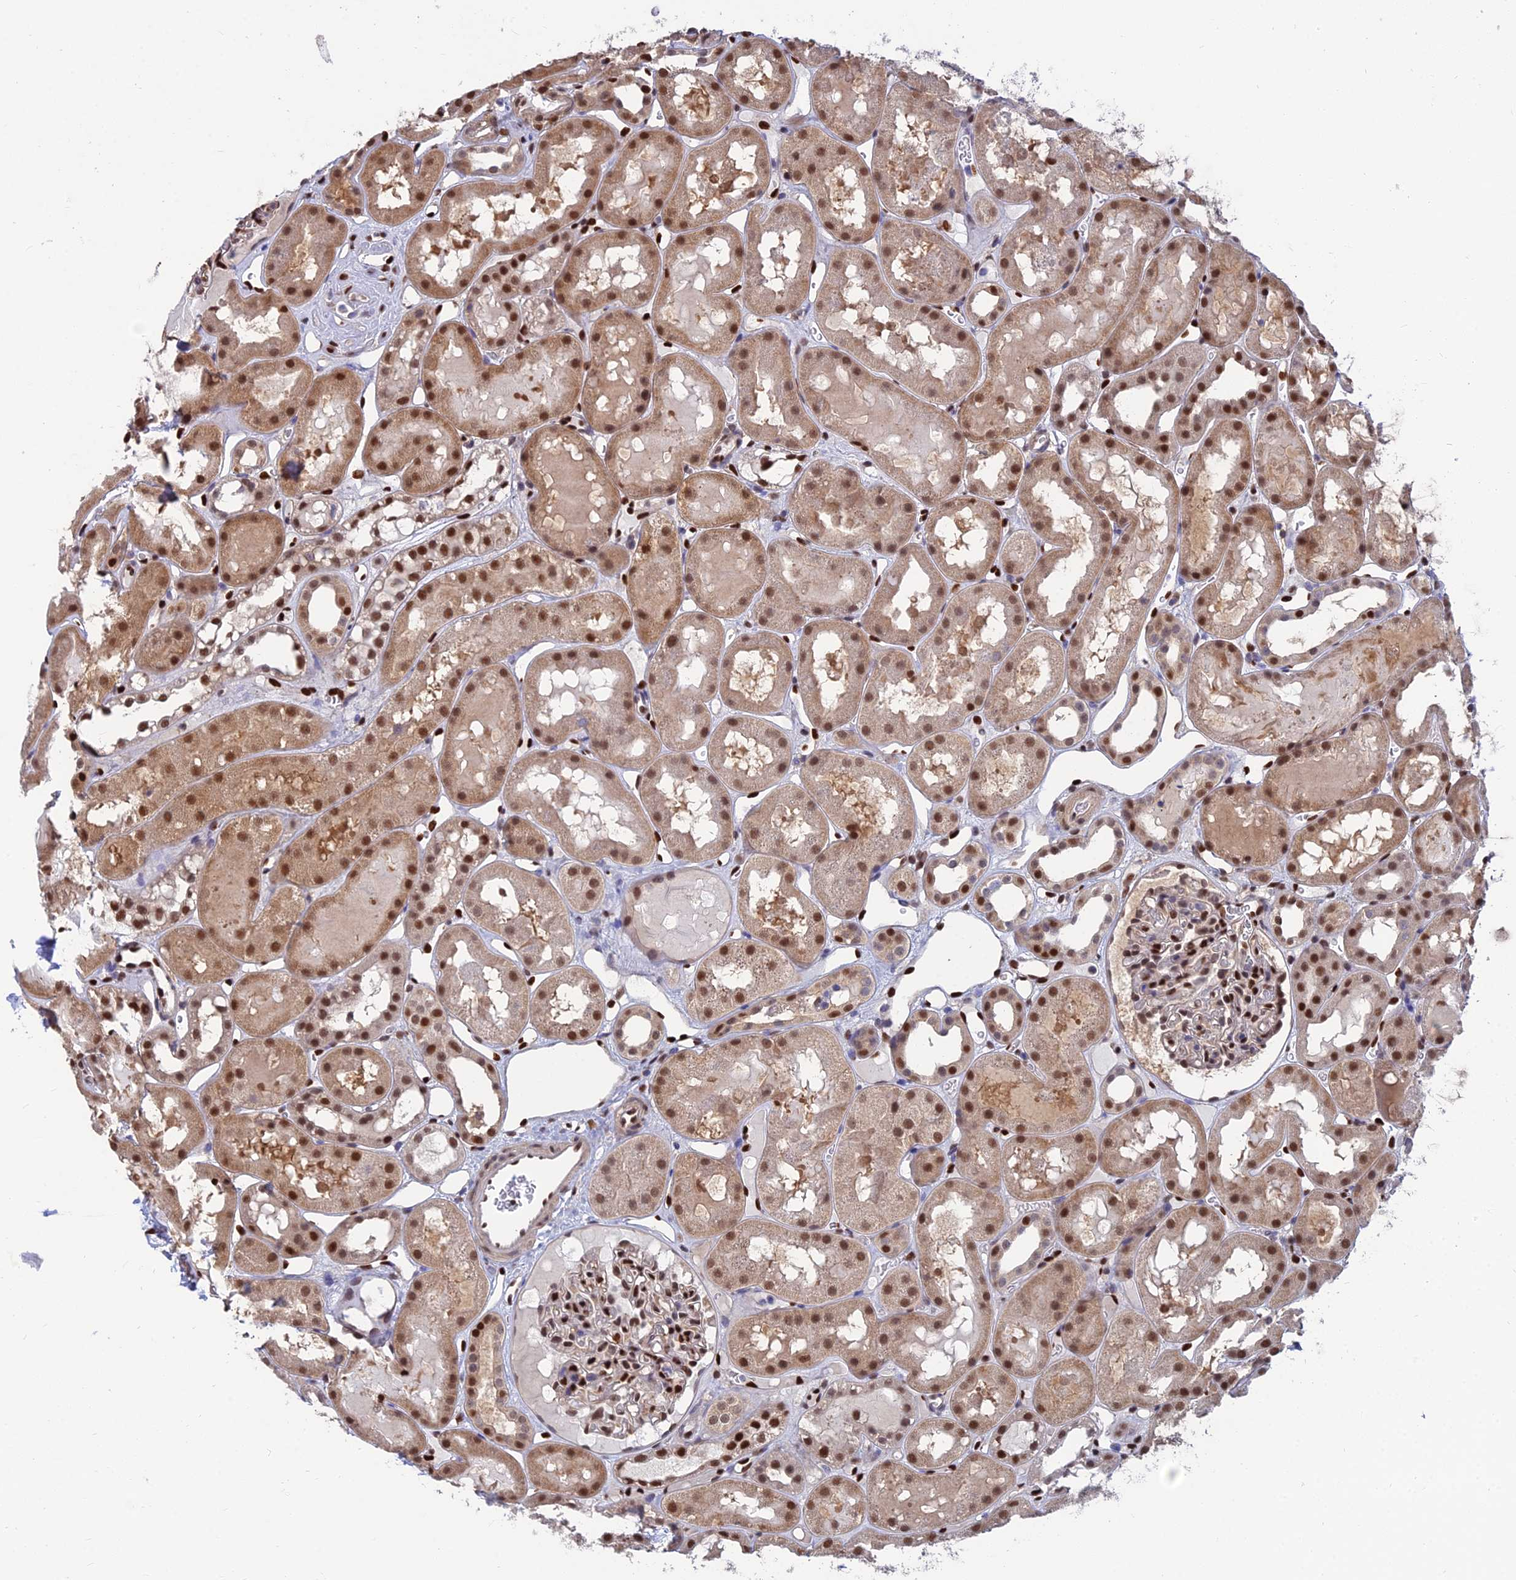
{"staining": {"intensity": "strong", "quantity": "25%-75%", "location": "nuclear"}, "tissue": "kidney", "cell_type": "Cells in glomeruli", "image_type": "normal", "snomed": [{"axis": "morphology", "description": "Normal tissue, NOS"}, {"axis": "topography", "description": "Kidney"}, {"axis": "topography", "description": "Urinary bladder"}], "caption": "Strong nuclear positivity is seen in about 25%-75% of cells in glomeruli in benign kidney.", "gene": "DNPEP", "patient": {"sex": "male", "age": 16}}